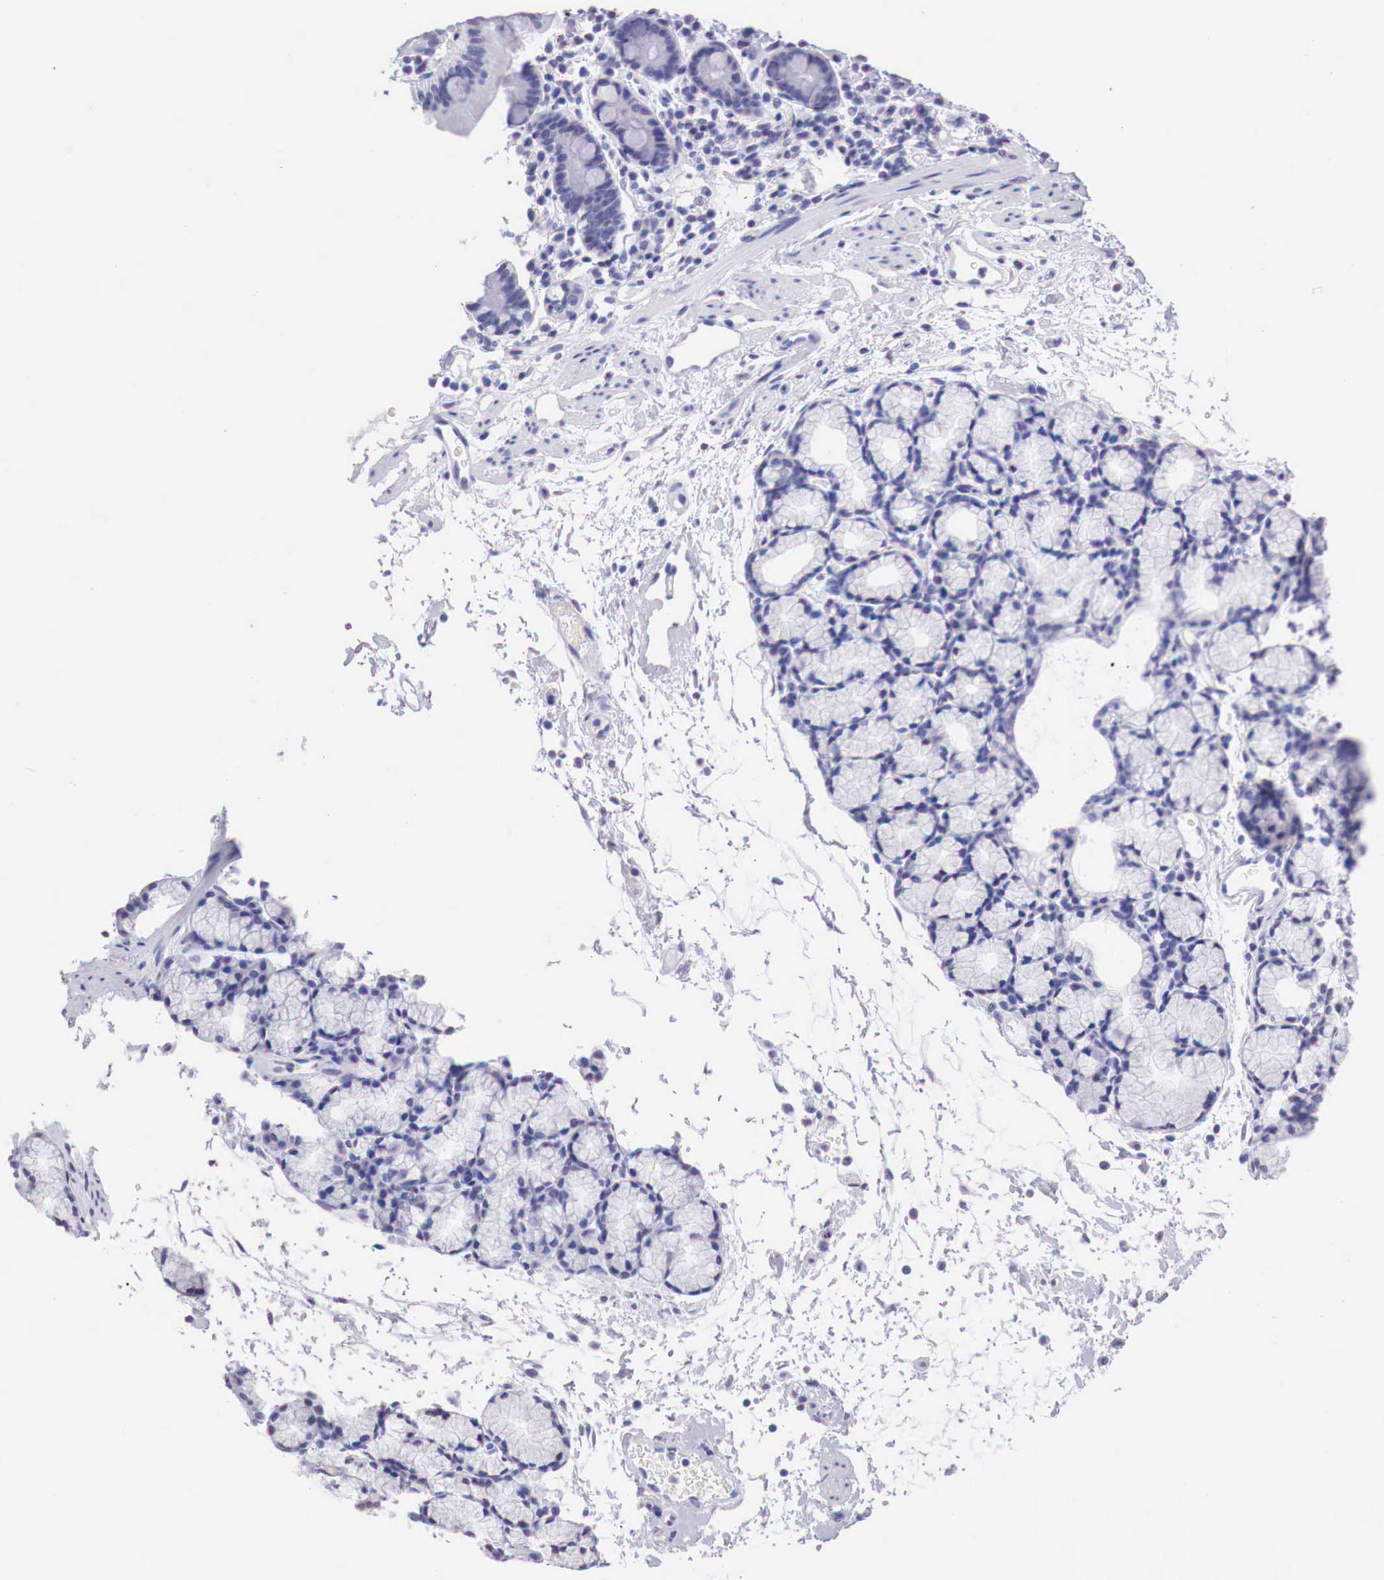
{"staining": {"intensity": "negative", "quantity": "none", "location": "none"}, "tissue": "duodenum", "cell_type": "Glandular cells", "image_type": "normal", "snomed": [{"axis": "morphology", "description": "Normal tissue, NOS"}, {"axis": "topography", "description": "Duodenum"}], "caption": "IHC photomicrograph of normal duodenum: duodenum stained with DAB (3,3'-diaminobenzidine) displays no significant protein positivity in glandular cells.", "gene": "PABIR2", "patient": {"sex": "female", "age": 48}}